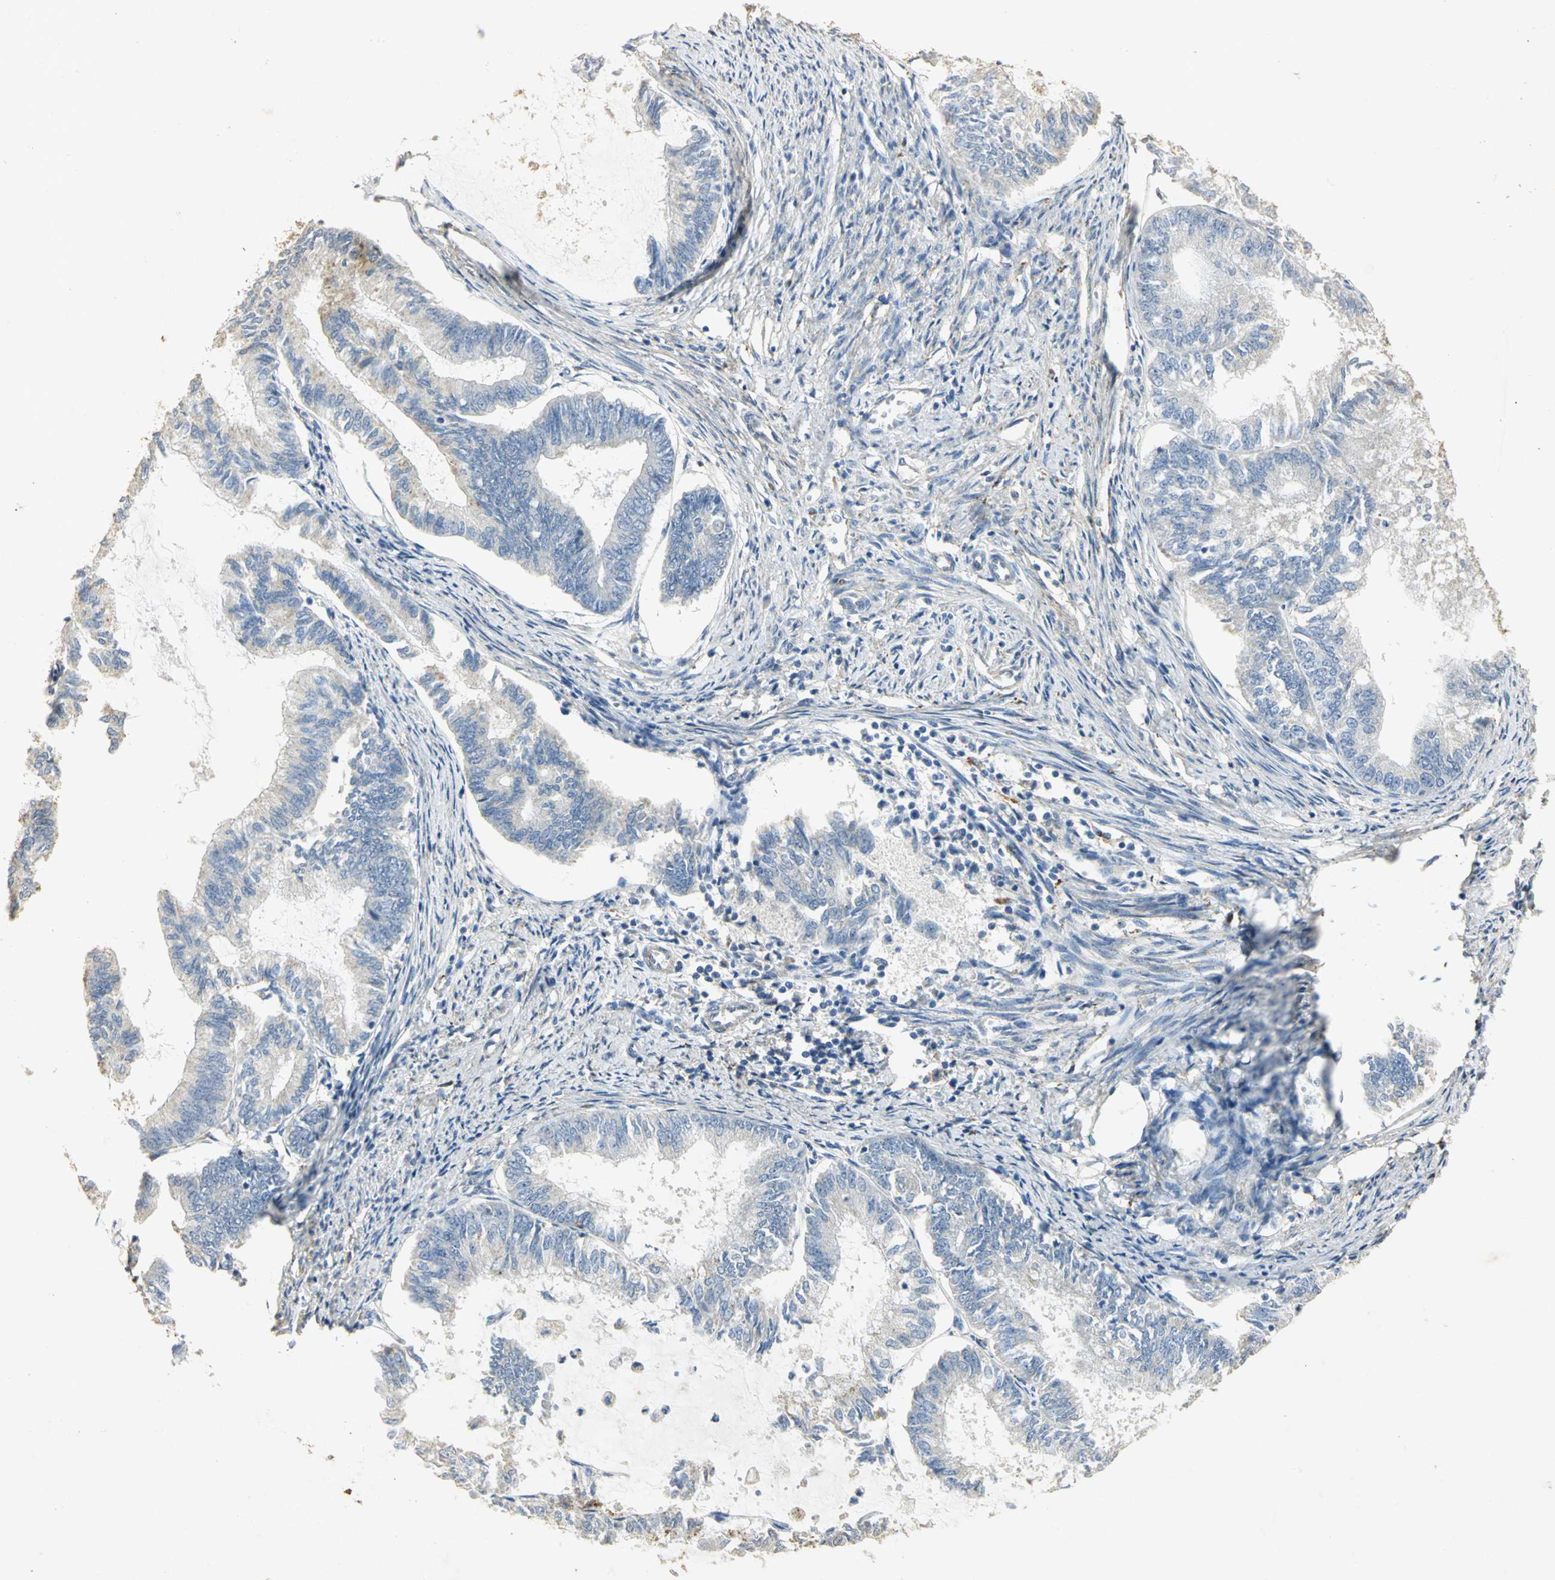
{"staining": {"intensity": "negative", "quantity": "none", "location": "none"}, "tissue": "endometrial cancer", "cell_type": "Tumor cells", "image_type": "cancer", "snomed": [{"axis": "morphology", "description": "Adenocarcinoma, NOS"}, {"axis": "topography", "description": "Endometrium"}], "caption": "The image exhibits no staining of tumor cells in endometrial adenocarcinoma.", "gene": "ASB9", "patient": {"sex": "female", "age": 86}}